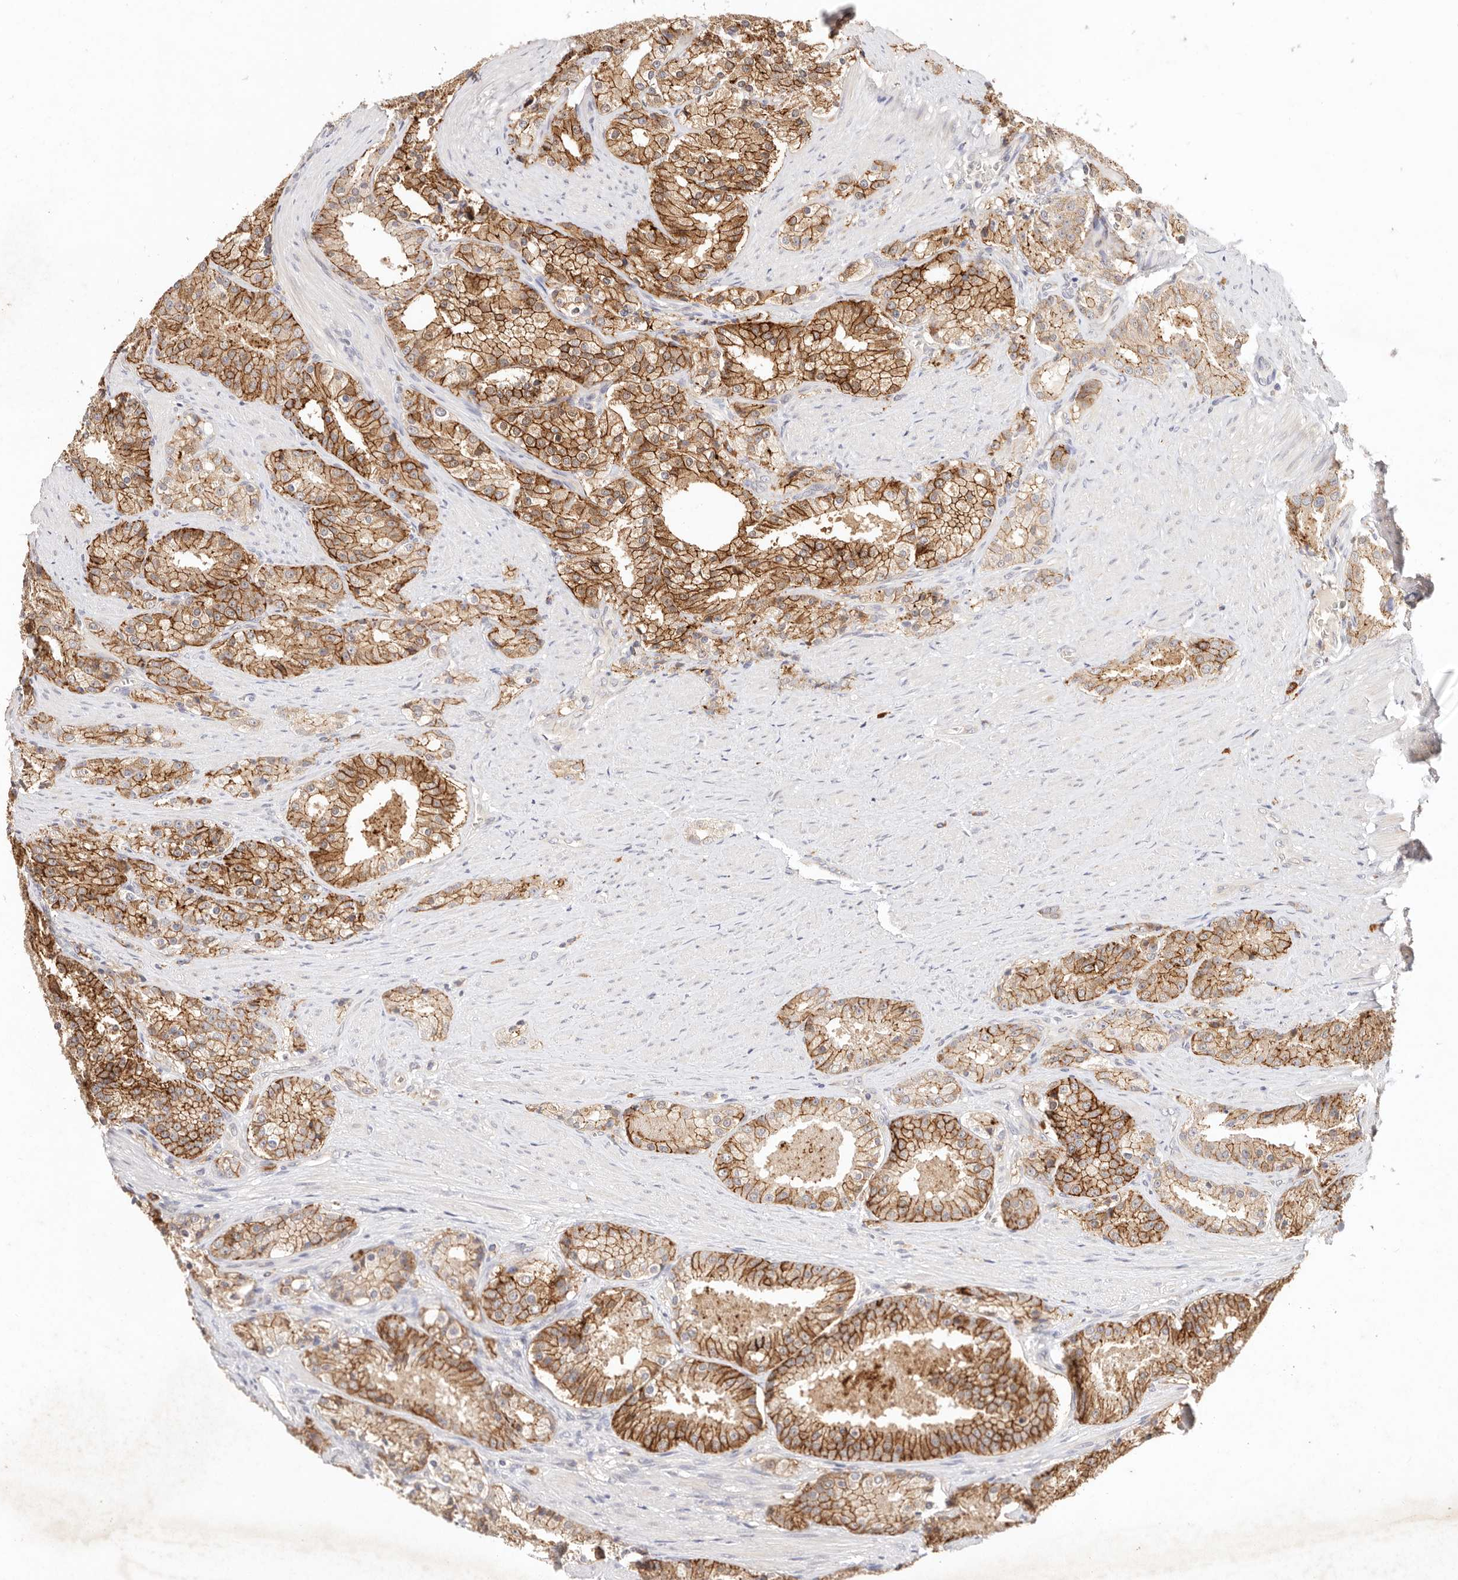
{"staining": {"intensity": "strong", "quantity": "25%-75%", "location": "cytoplasmic/membranous"}, "tissue": "prostate cancer", "cell_type": "Tumor cells", "image_type": "cancer", "snomed": [{"axis": "morphology", "description": "Adenocarcinoma, High grade"}, {"axis": "topography", "description": "Prostate"}], "caption": "The photomicrograph exhibits immunohistochemical staining of prostate adenocarcinoma (high-grade). There is strong cytoplasmic/membranous positivity is present in about 25%-75% of tumor cells.", "gene": "CXADR", "patient": {"sex": "male", "age": 60}}